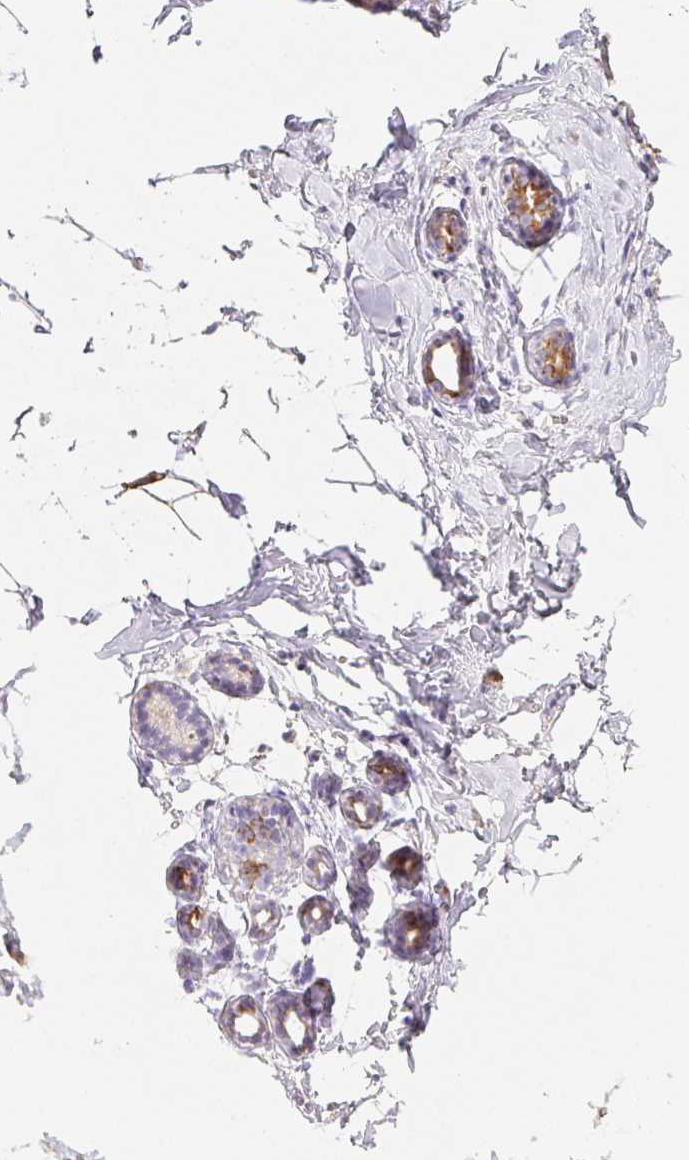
{"staining": {"intensity": "moderate", "quantity": "25%-75%", "location": "cytoplasmic/membranous"}, "tissue": "breast", "cell_type": "Adipocytes", "image_type": "normal", "snomed": [{"axis": "morphology", "description": "Normal tissue, NOS"}, {"axis": "topography", "description": "Breast"}], "caption": "A histopathology image of human breast stained for a protein reveals moderate cytoplasmic/membranous brown staining in adipocytes. The protein is shown in brown color, while the nuclei are stained blue.", "gene": "ACVR1B", "patient": {"sex": "female", "age": 32}}